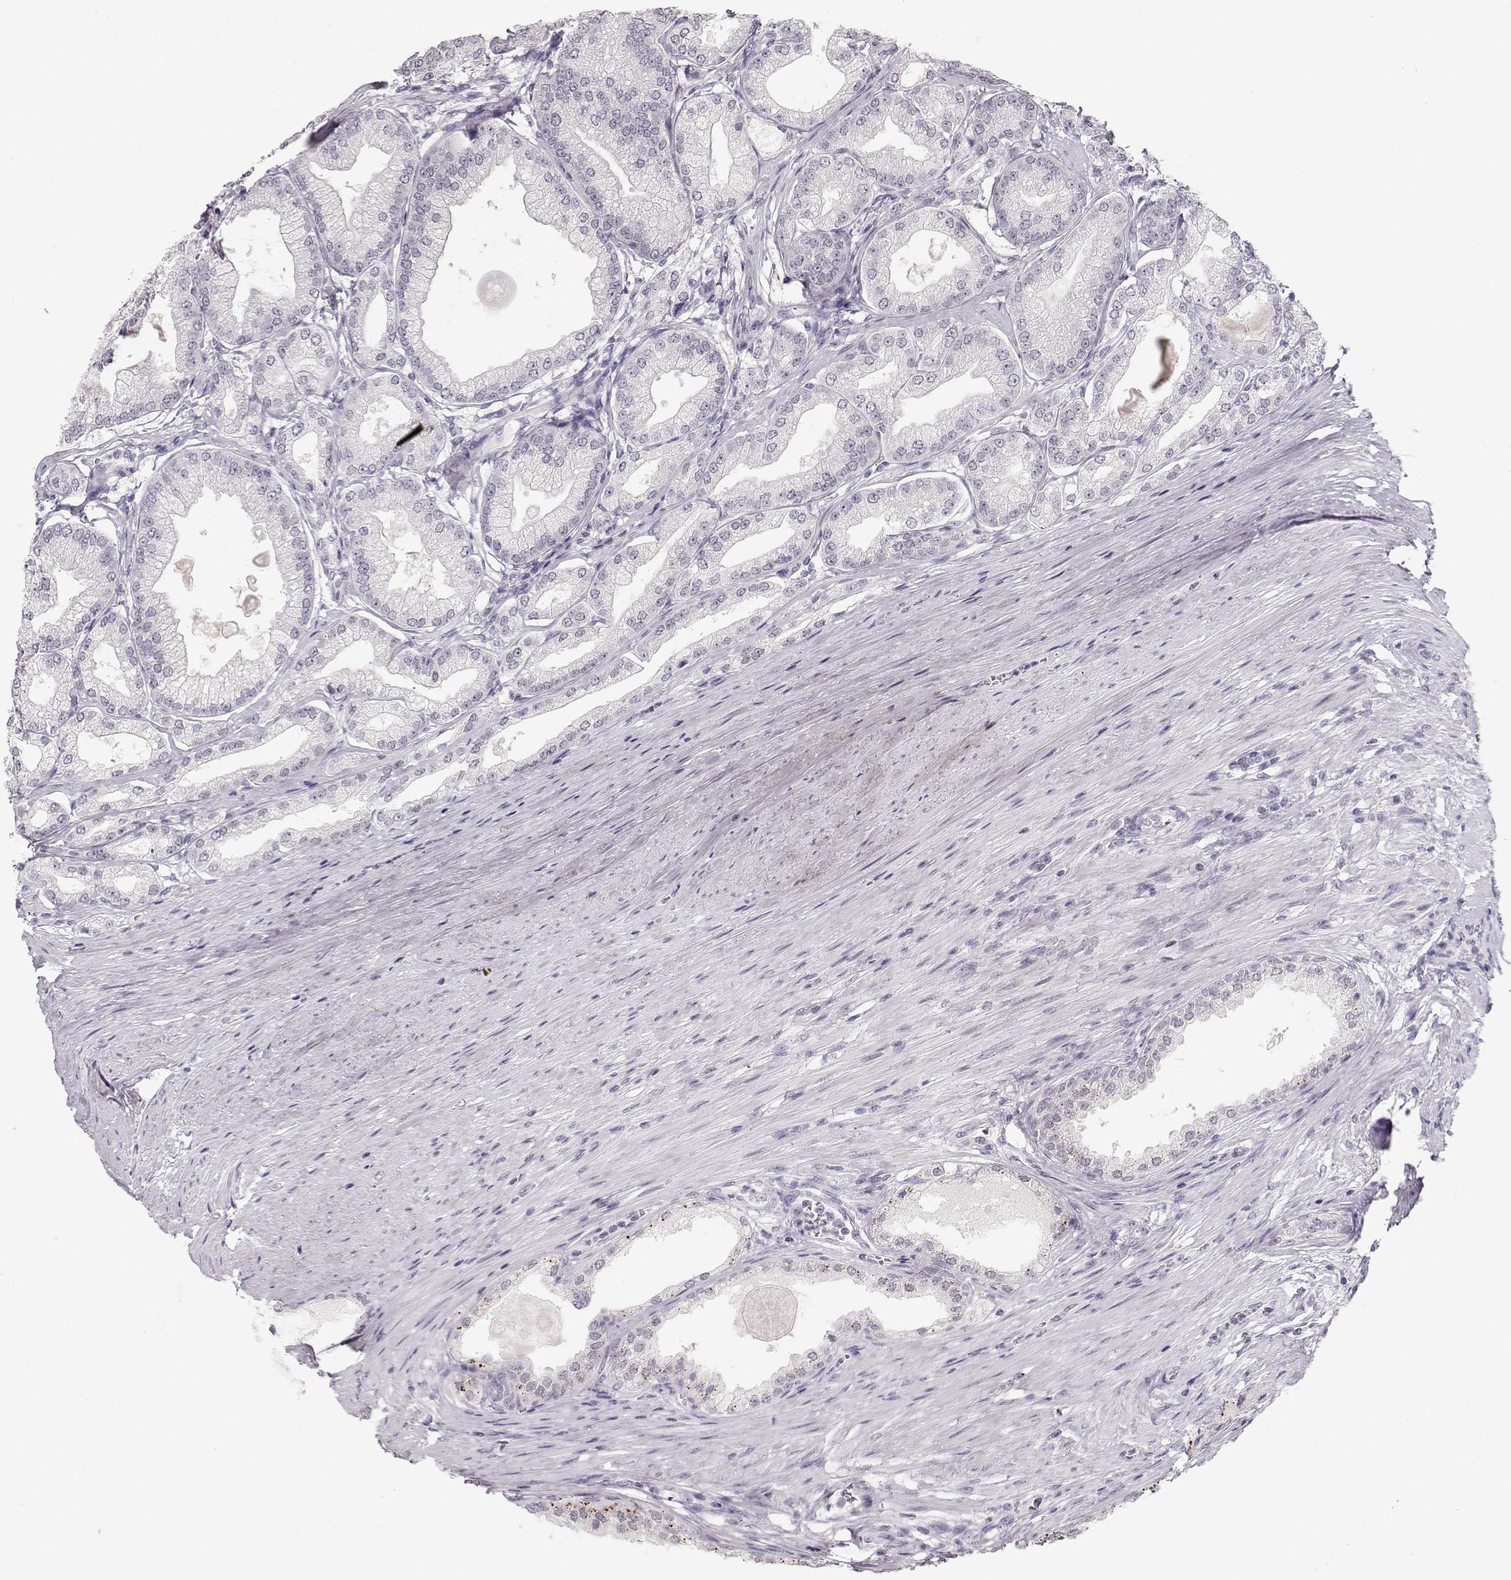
{"staining": {"intensity": "negative", "quantity": "none", "location": "none"}, "tissue": "prostate cancer", "cell_type": "Tumor cells", "image_type": "cancer", "snomed": [{"axis": "morphology", "description": "Adenocarcinoma, NOS"}, {"axis": "topography", "description": "Prostate and seminal vesicle, NOS"}, {"axis": "topography", "description": "Prostate"}], "caption": "A high-resolution photomicrograph shows IHC staining of prostate cancer, which exhibits no significant positivity in tumor cells.", "gene": "TEPP", "patient": {"sex": "male", "age": 77}}